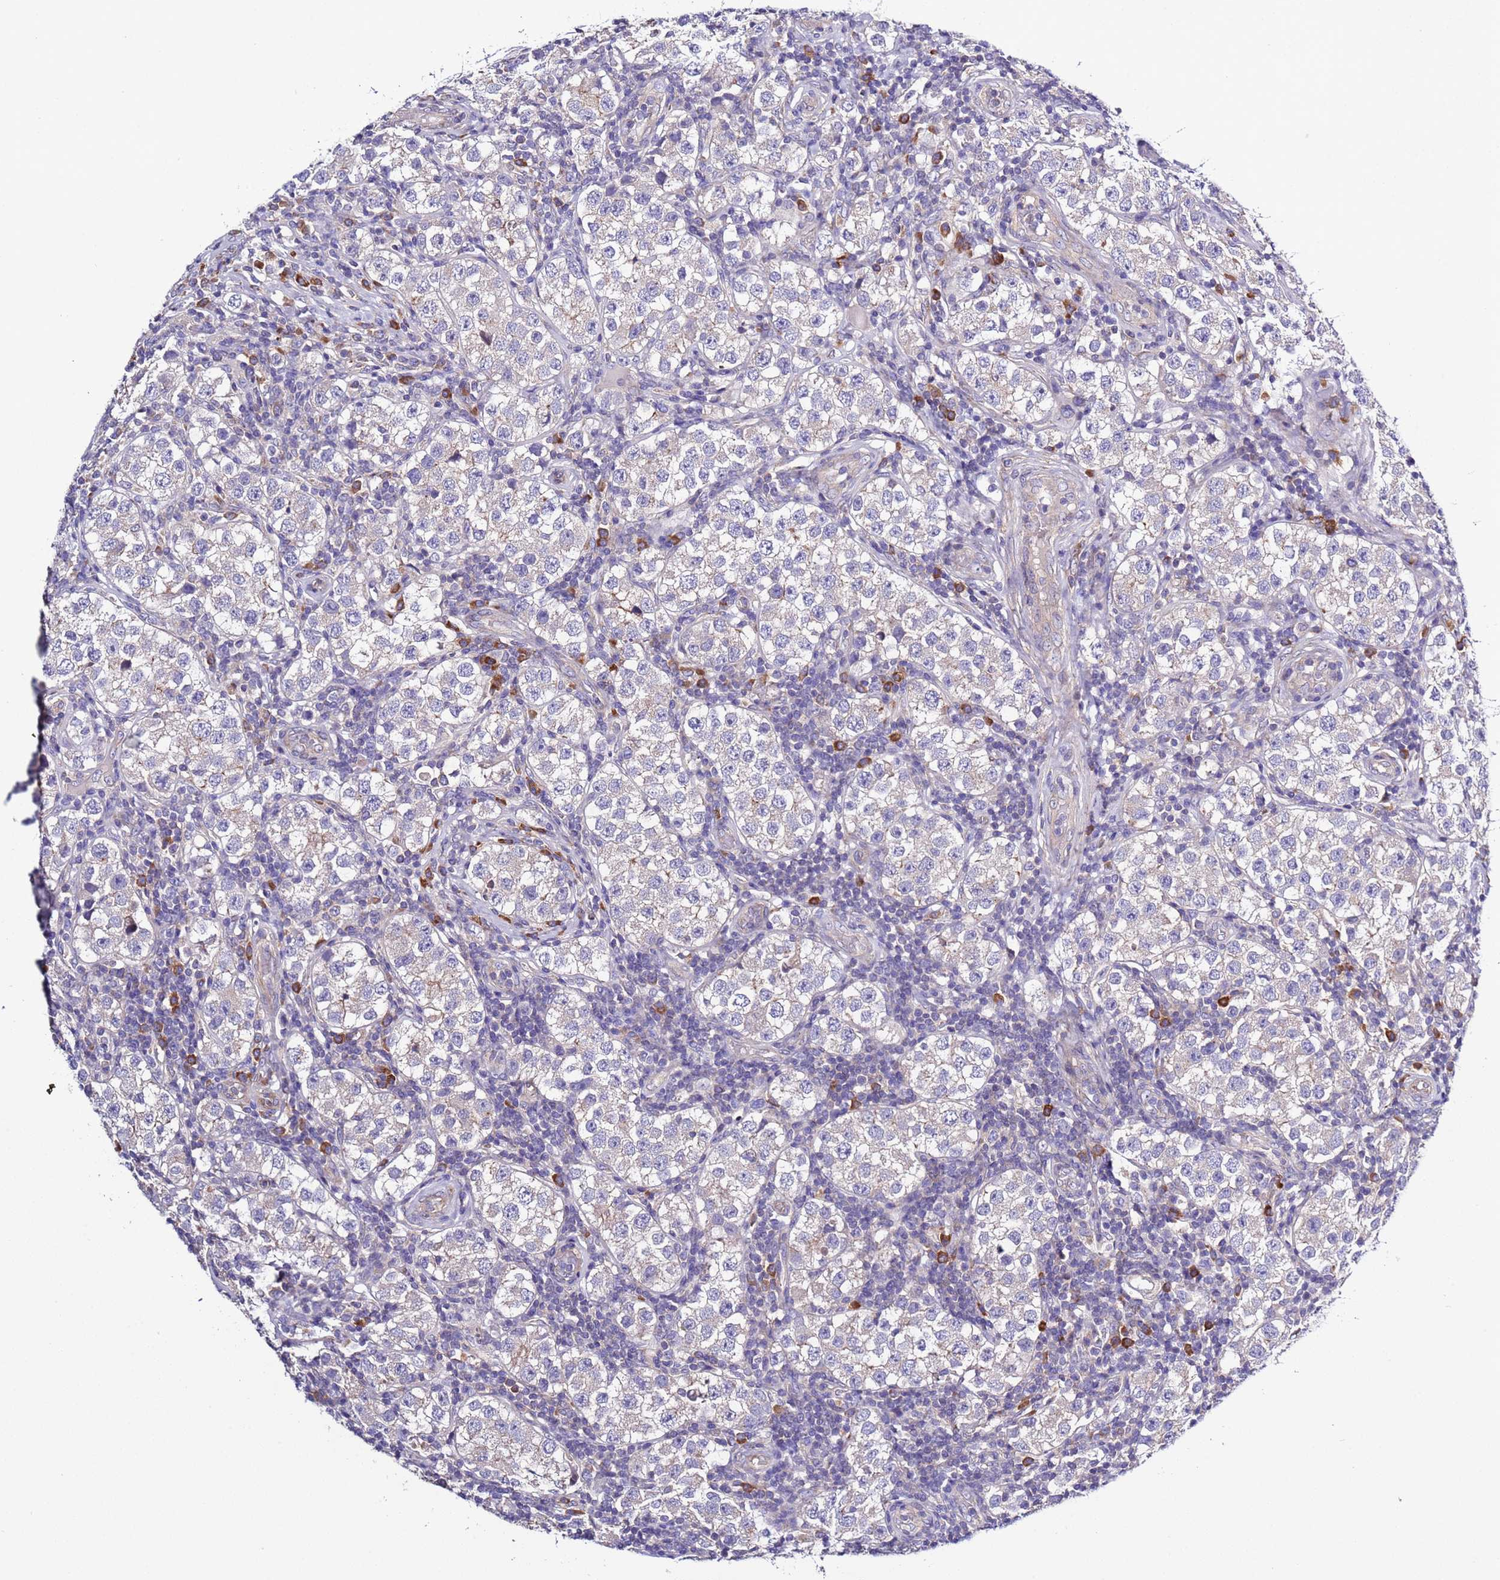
{"staining": {"intensity": "negative", "quantity": "none", "location": "none"}, "tissue": "testis cancer", "cell_type": "Tumor cells", "image_type": "cancer", "snomed": [{"axis": "morphology", "description": "Seminoma, NOS"}, {"axis": "topography", "description": "Testis"}], "caption": "IHC of human testis cancer exhibits no positivity in tumor cells. Nuclei are stained in blue.", "gene": "SPCS1", "patient": {"sex": "male", "age": 34}}